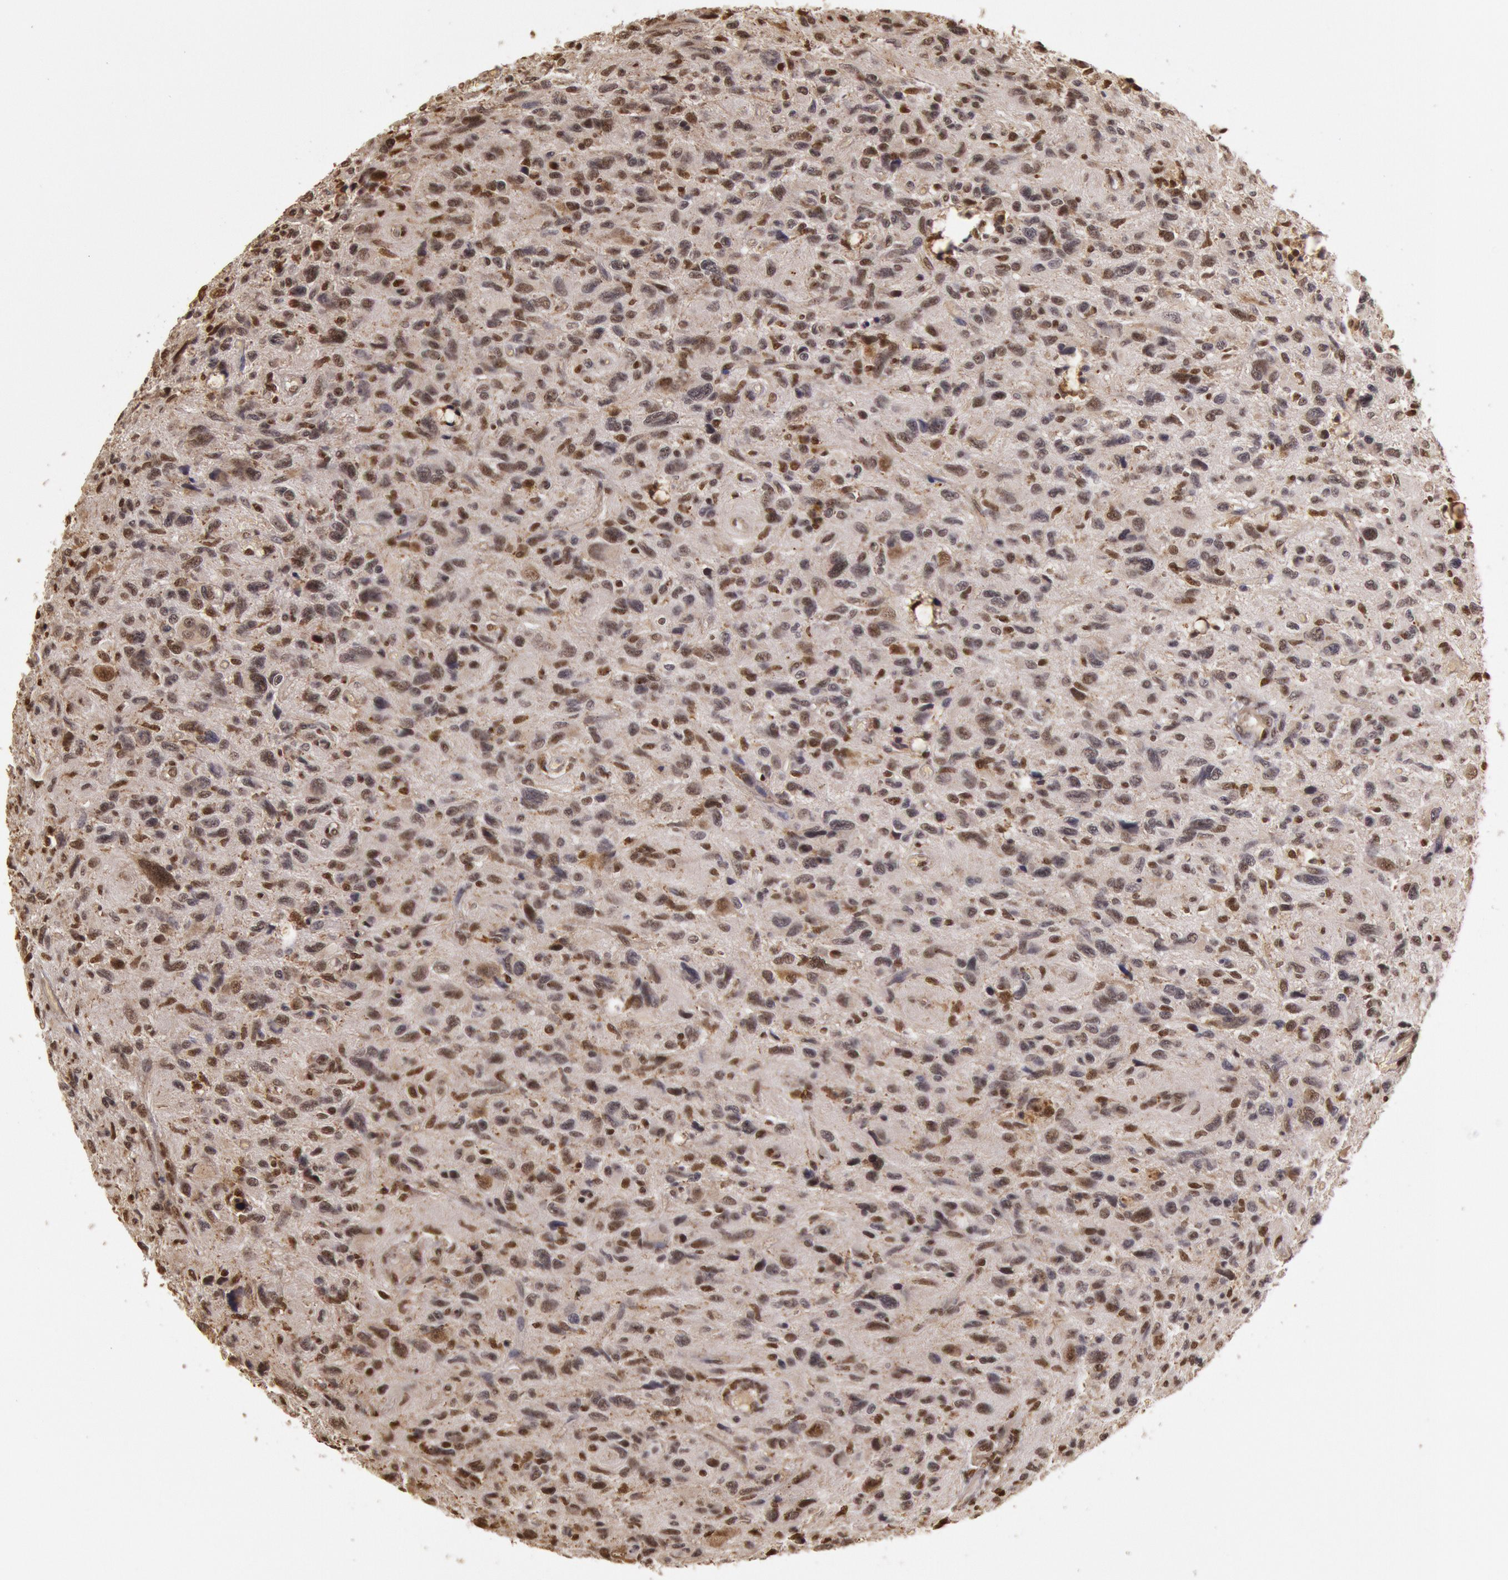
{"staining": {"intensity": "moderate", "quantity": ">75%", "location": "nuclear"}, "tissue": "glioma", "cell_type": "Tumor cells", "image_type": "cancer", "snomed": [{"axis": "morphology", "description": "Glioma, malignant, High grade"}, {"axis": "topography", "description": "Brain"}], "caption": "An immunohistochemistry photomicrograph of tumor tissue is shown. Protein staining in brown shows moderate nuclear positivity in malignant high-grade glioma within tumor cells.", "gene": "LIG4", "patient": {"sex": "female", "age": 60}}